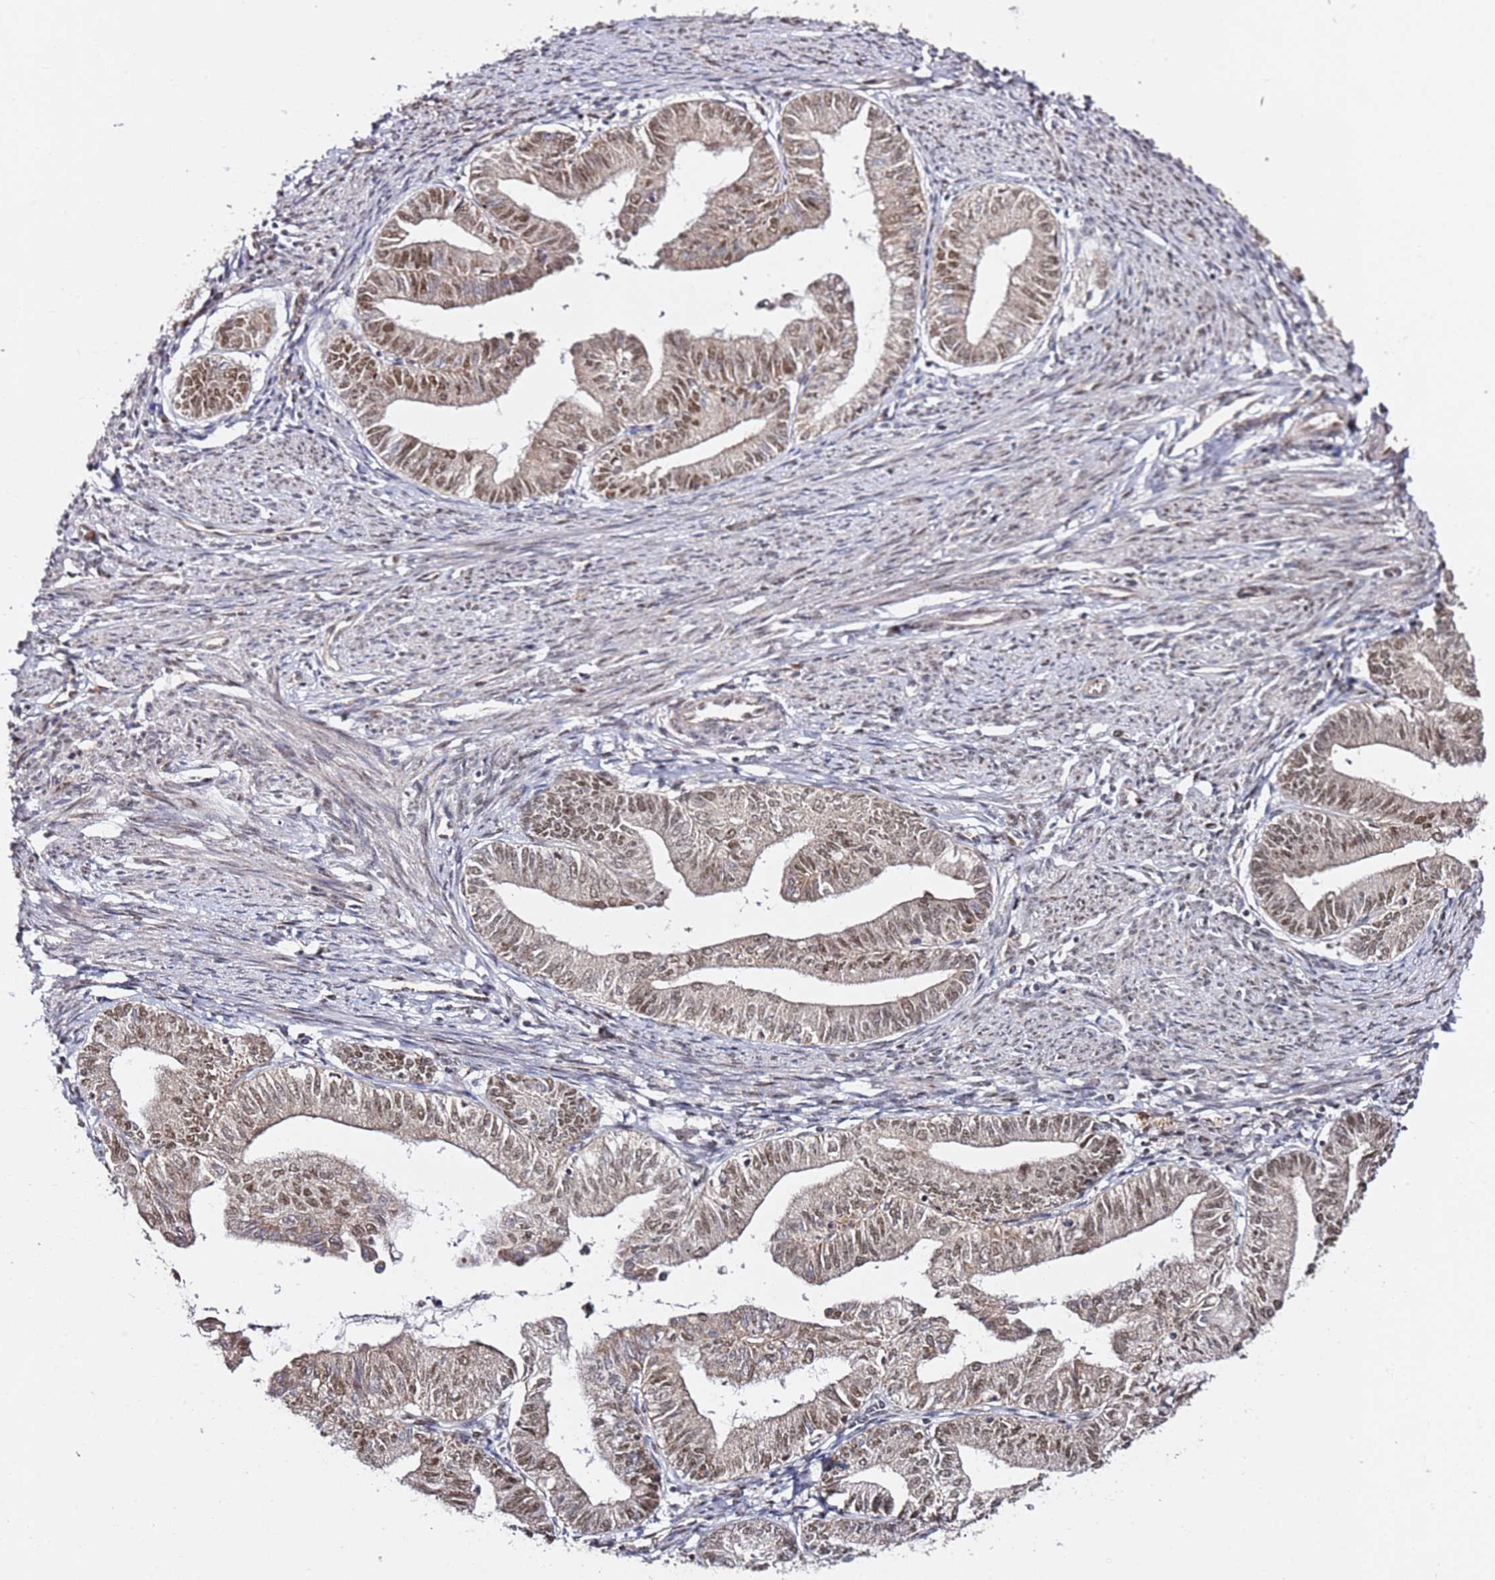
{"staining": {"intensity": "moderate", "quantity": "25%-75%", "location": "nuclear"}, "tissue": "endometrial cancer", "cell_type": "Tumor cells", "image_type": "cancer", "snomed": [{"axis": "morphology", "description": "Adenocarcinoma, NOS"}, {"axis": "topography", "description": "Endometrium"}], "caption": "An IHC micrograph of tumor tissue is shown. Protein staining in brown labels moderate nuclear positivity in endometrial cancer within tumor cells.", "gene": "TP53AIP1", "patient": {"sex": "female", "age": 66}}